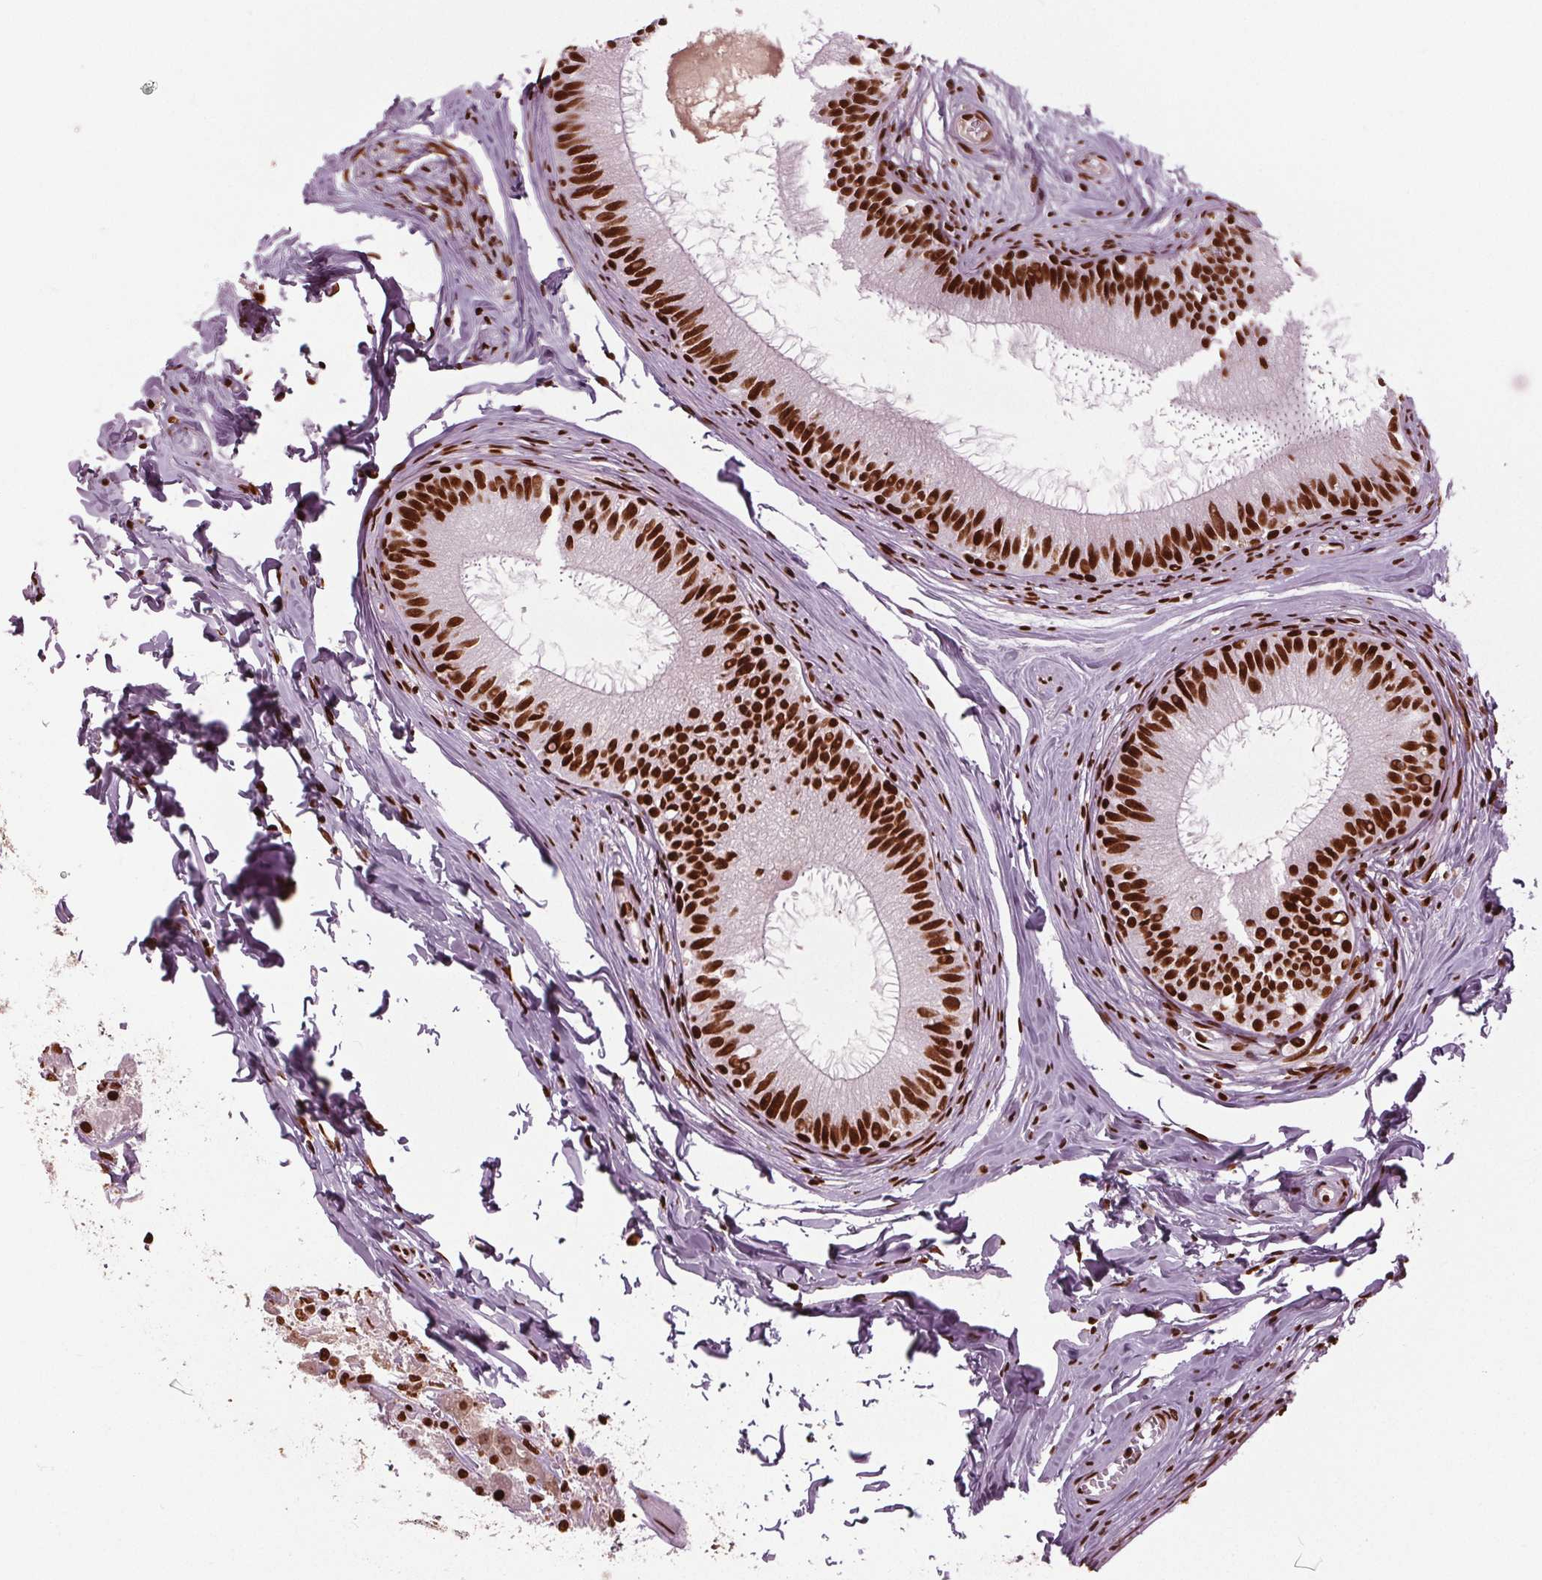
{"staining": {"intensity": "strong", "quantity": ">75%", "location": "nuclear"}, "tissue": "epididymis", "cell_type": "Glandular cells", "image_type": "normal", "snomed": [{"axis": "morphology", "description": "Normal tissue, NOS"}, {"axis": "topography", "description": "Epididymis"}], "caption": "Glandular cells demonstrate high levels of strong nuclear positivity in about >75% of cells in normal epididymis. The protein is shown in brown color, while the nuclei are stained blue.", "gene": "BRD4", "patient": {"sex": "male", "age": 45}}